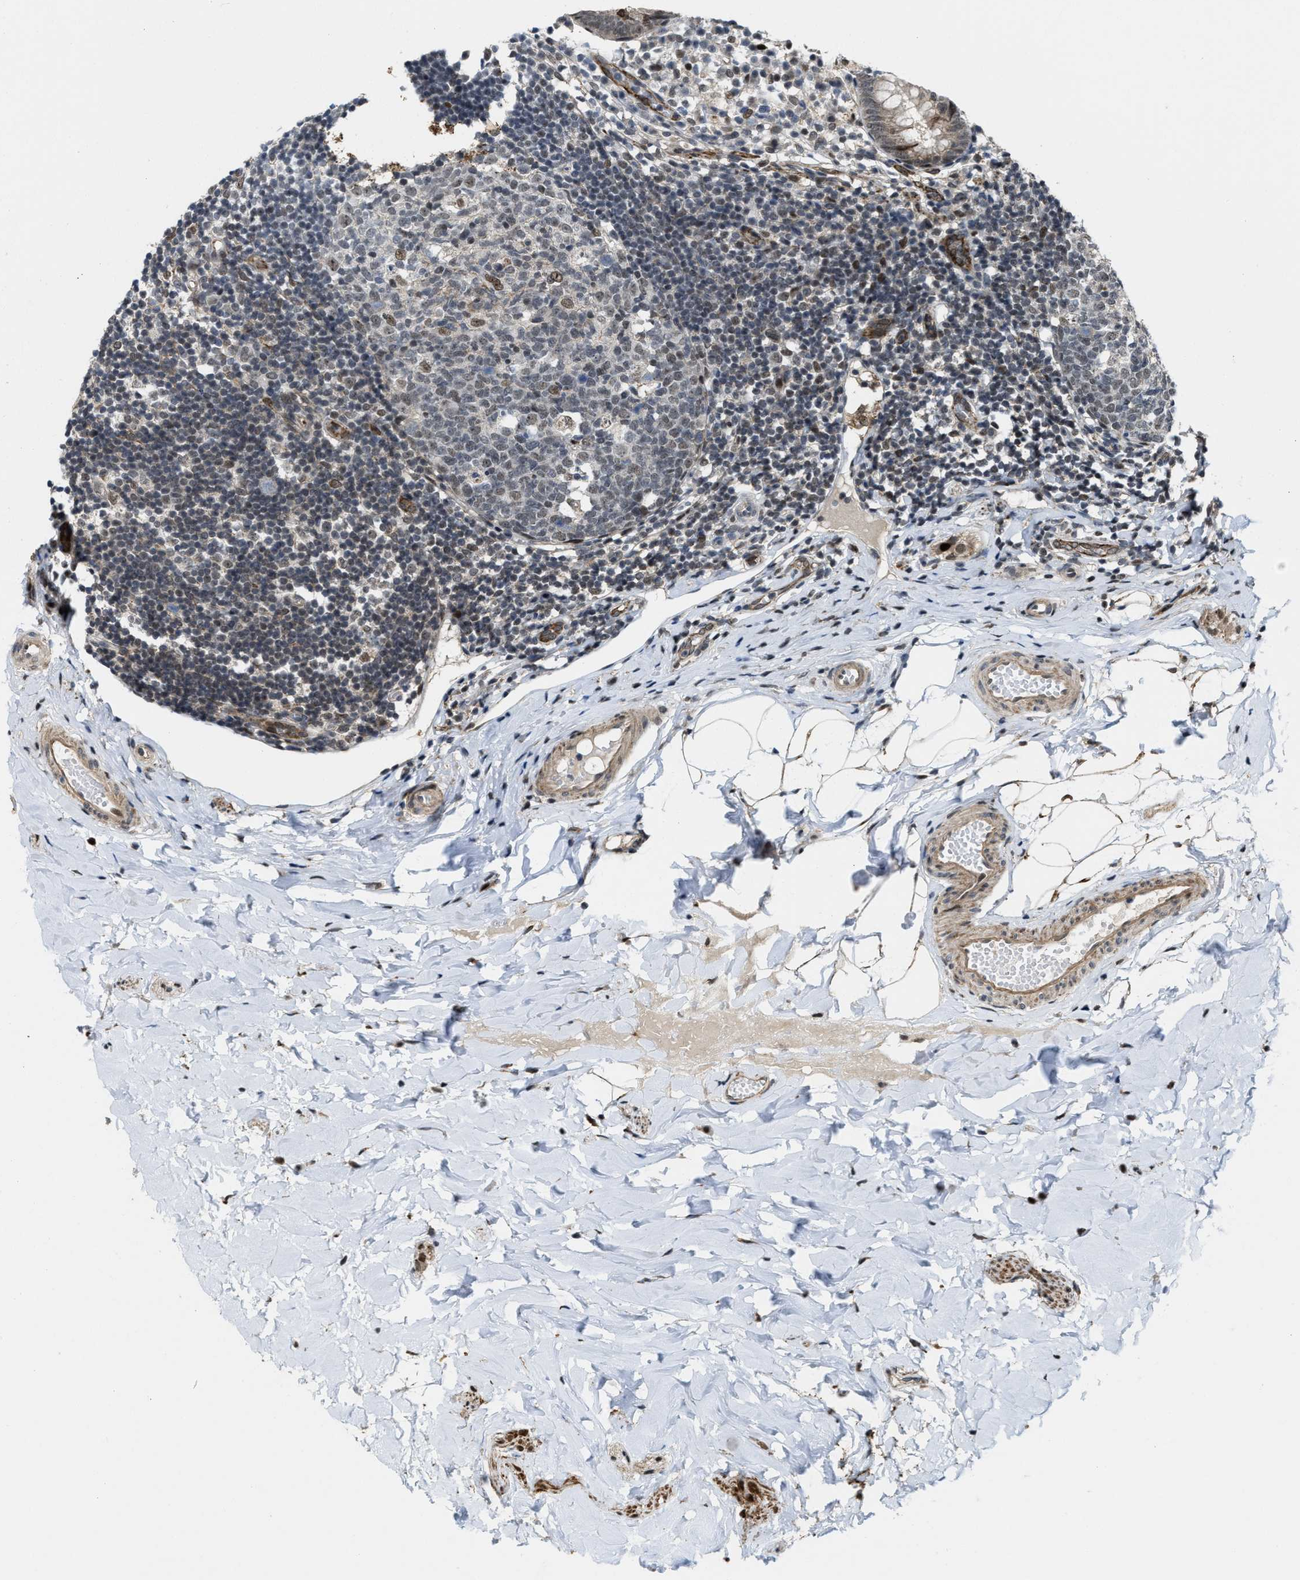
{"staining": {"intensity": "weak", "quantity": ">75%", "location": "cytoplasmic/membranous,nuclear"}, "tissue": "appendix", "cell_type": "Glandular cells", "image_type": "normal", "snomed": [{"axis": "morphology", "description": "Normal tissue, NOS"}, {"axis": "topography", "description": "Appendix"}], "caption": "IHC of benign human appendix displays low levels of weak cytoplasmic/membranous,nuclear expression in about >75% of glandular cells.", "gene": "ZNF250", "patient": {"sex": "female", "age": 20}}